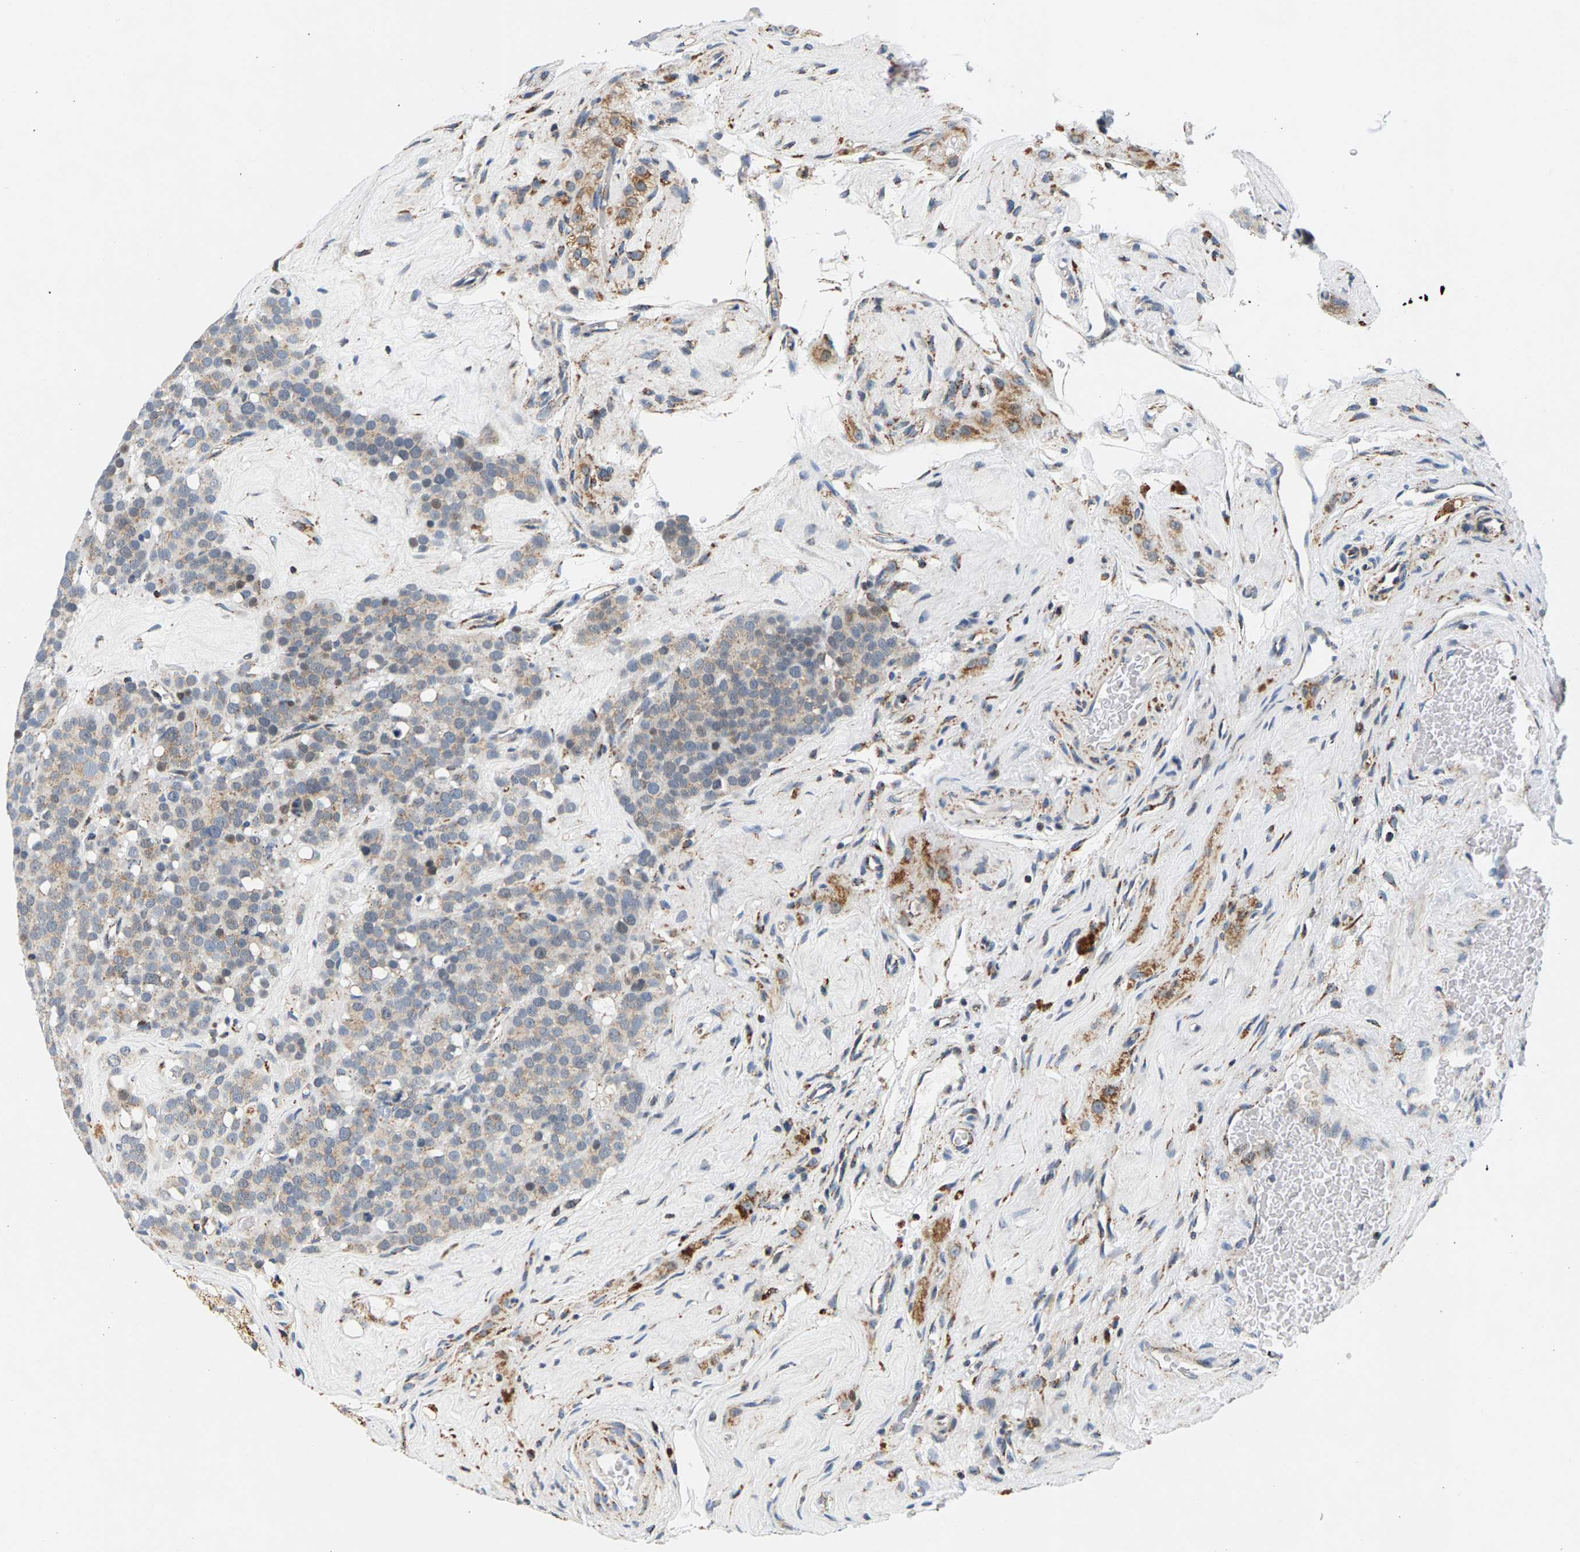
{"staining": {"intensity": "weak", "quantity": "<25%", "location": "cytoplasmic/membranous"}, "tissue": "testis cancer", "cell_type": "Tumor cells", "image_type": "cancer", "snomed": [{"axis": "morphology", "description": "Seminoma, NOS"}, {"axis": "topography", "description": "Testis"}], "caption": "IHC of testis seminoma displays no expression in tumor cells.", "gene": "PDE1A", "patient": {"sex": "male", "age": 71}}